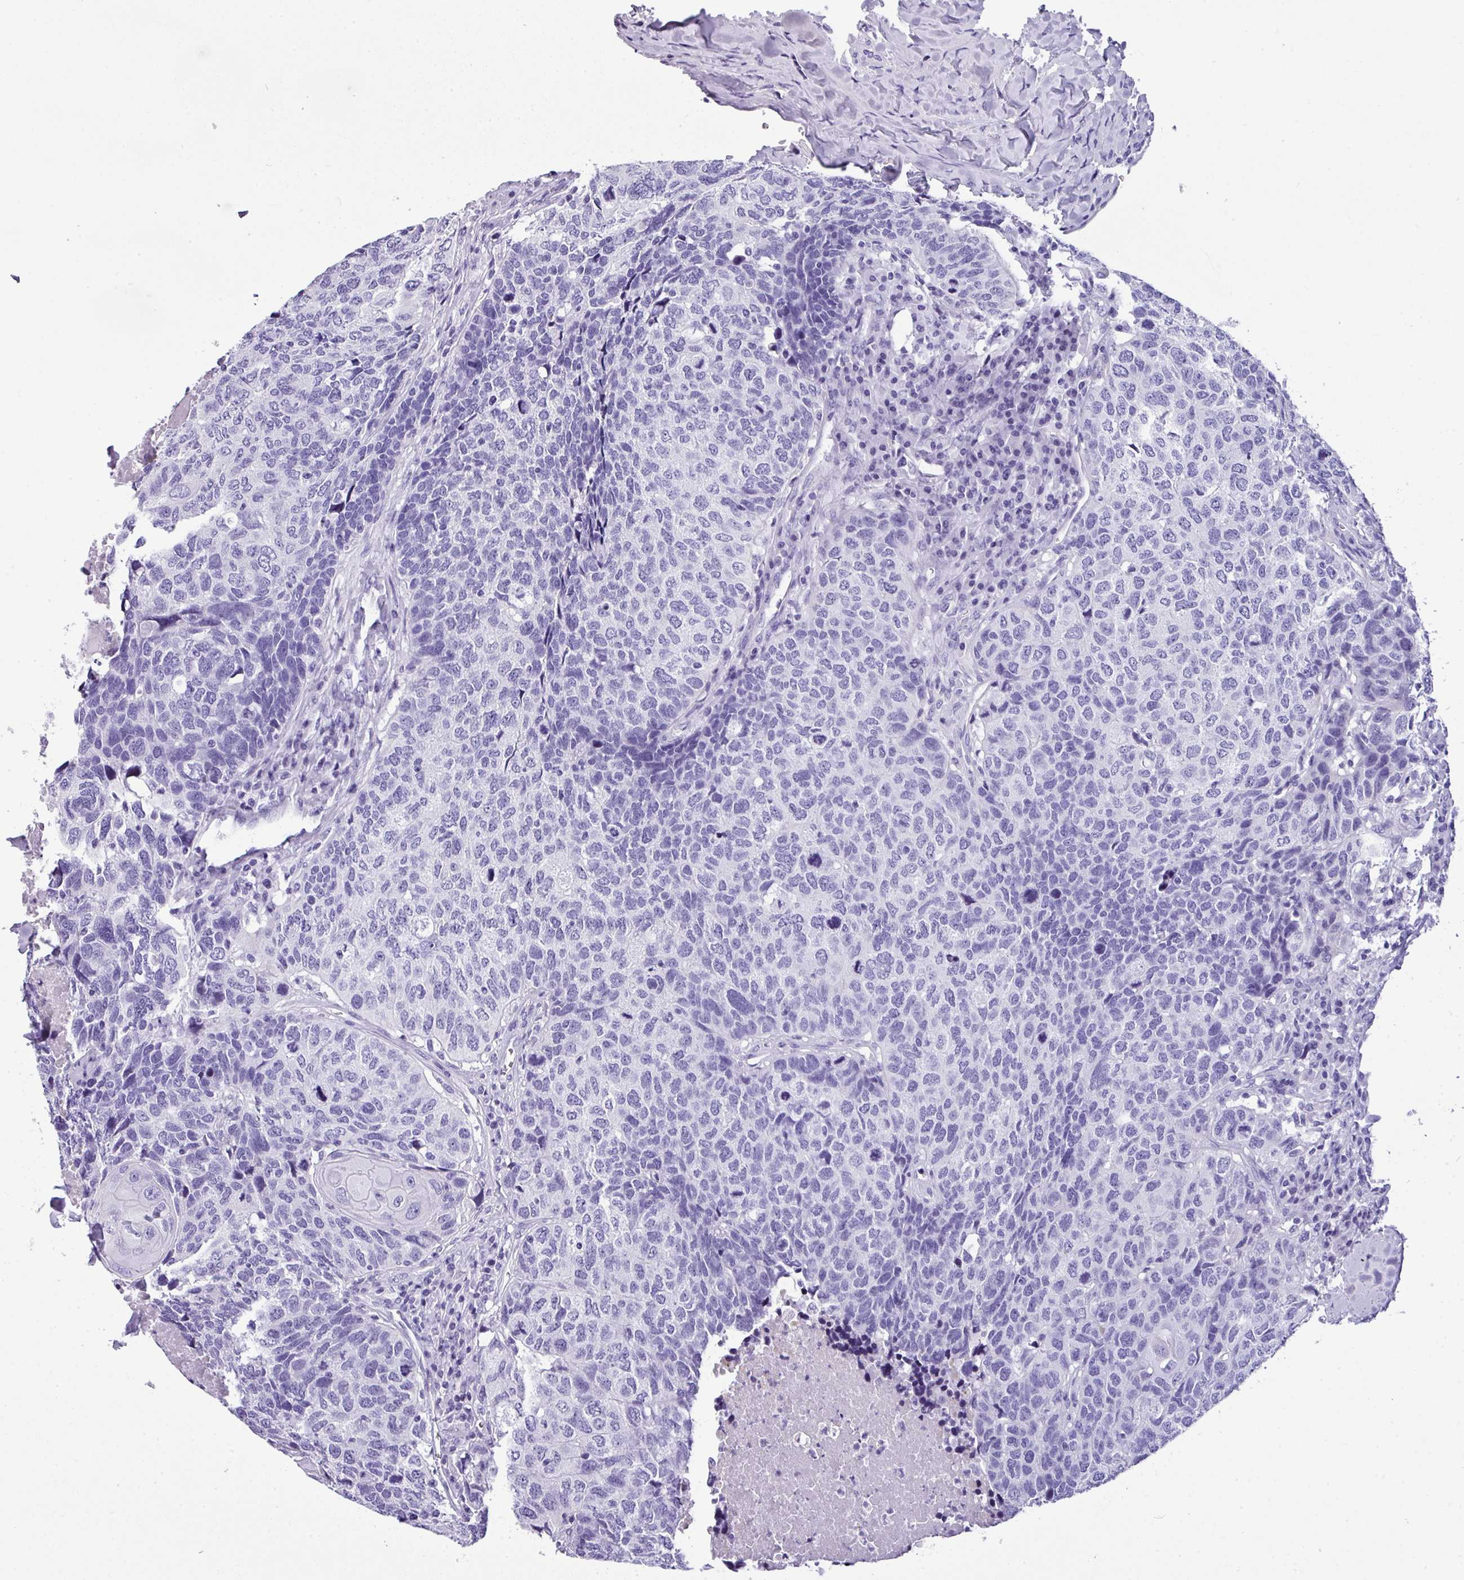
{"staining": {"intensity": "negative", "quantity": "none", "location": "none"}, "tissue": "head and neck cancer", "cell_type": "Tumor cells", "image_type": "cancer", "snomed": [{"axis": "morphology", "description": "Squamous cell carcinoma, NOS"}, {"axis": "topography", "description": "Head-Neck"}], "caption": "Immunohistochemistry (IHC) micrograph of neoplastic tissue: head and neck cancer (squamous cell carcinoma) stained with DAB (3,3'-diaminobenzidine) exhibits no significant protein positivity in tumor cells.", "gene": "MUC21", "patient": {"sex": "male", "age": 66}}